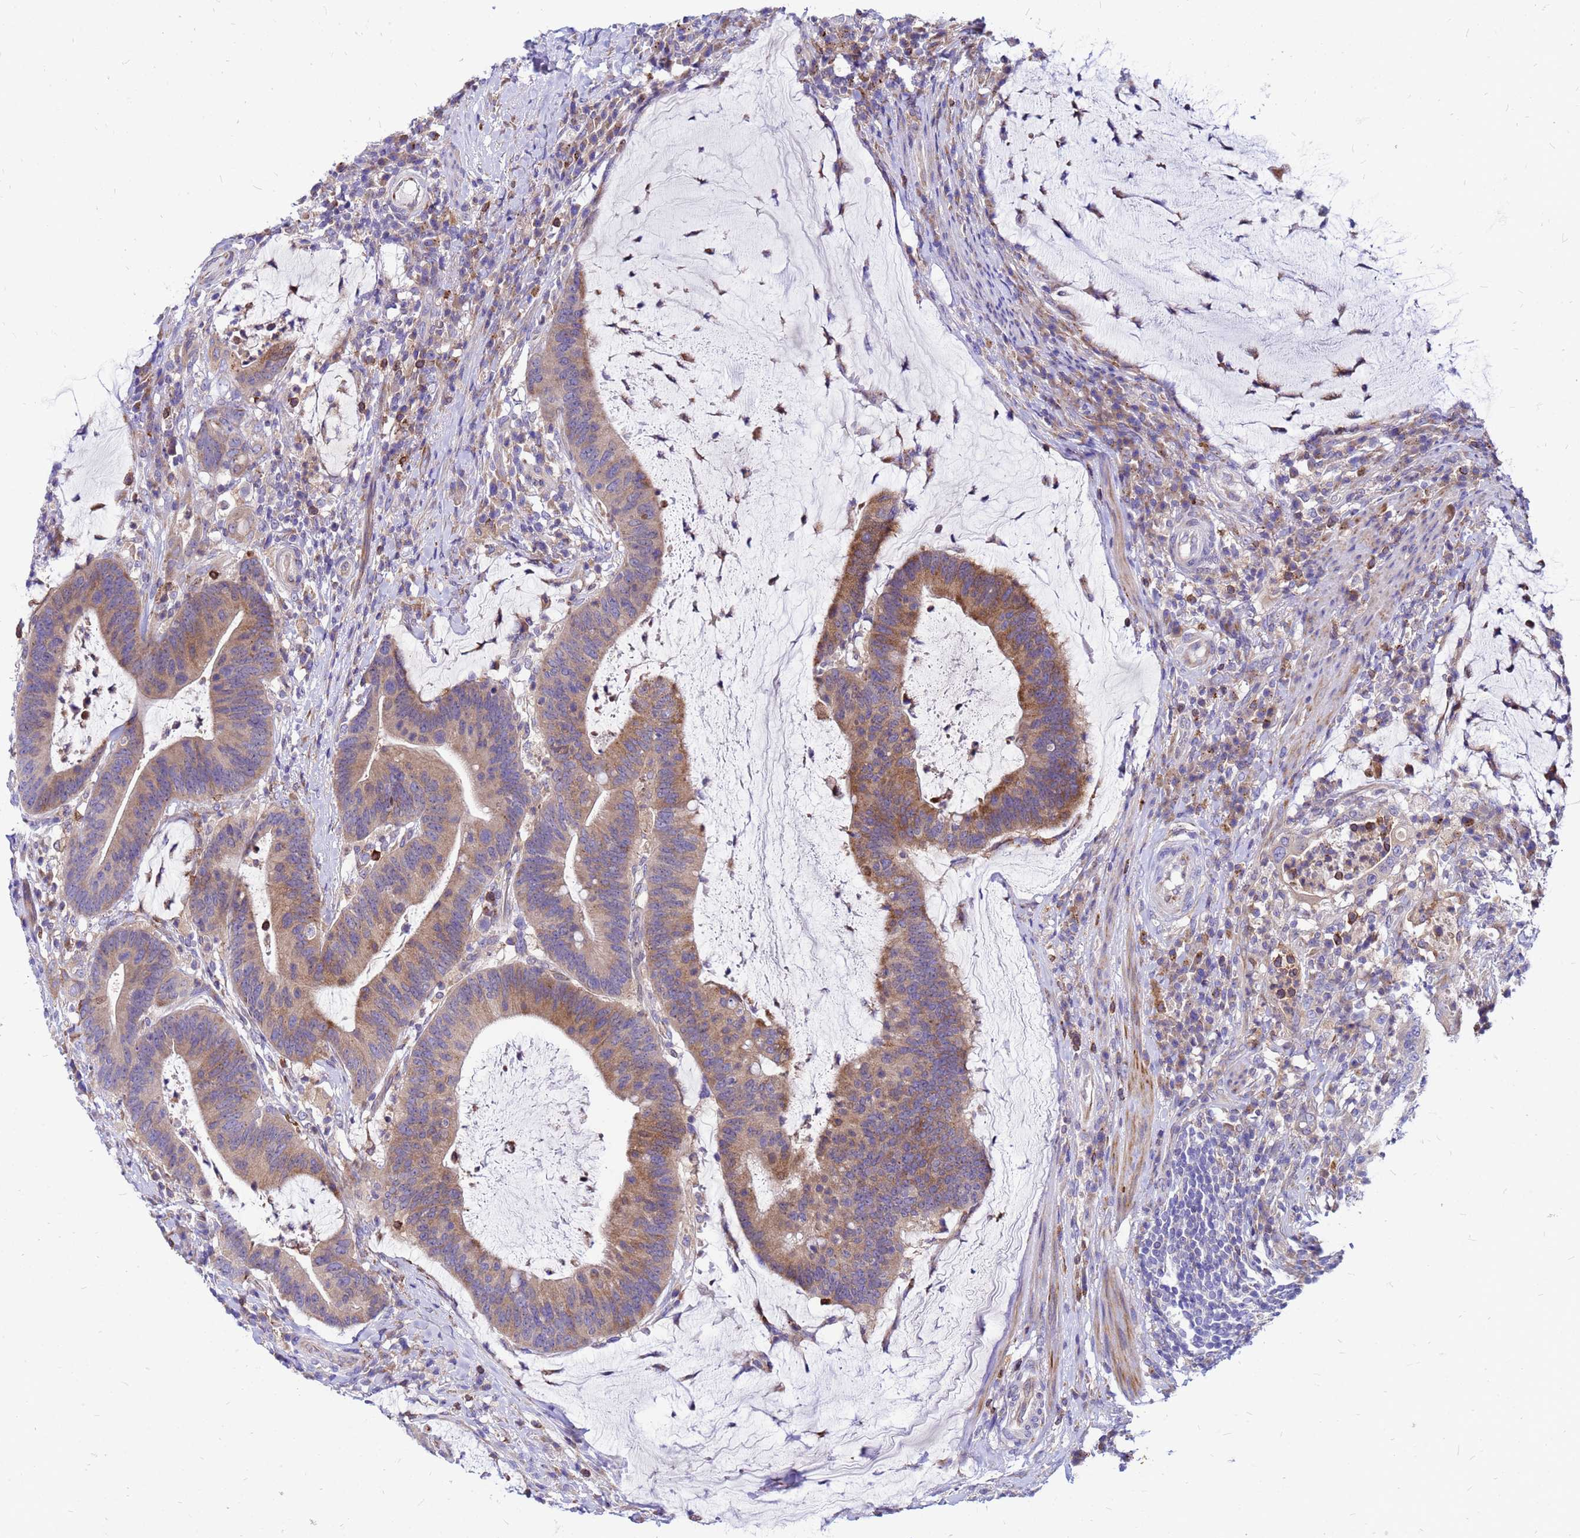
{"staining": {"intensity": "moderate", "quantity": ">75%", "location": "cytoplasmic/membranous"}, "tissue": "colorectal cancer", "cell_type": "Tumor cells", "image_type": "cancer", "snomed": [{"axis": "morphology", "description": "Adenocarcinoma, NOS"}, {"axis": "topography", "description": "Colon"}], "caption": "Immunohistochemistry of human colorectal cancer (adenocarcinoma) demonstrates medium levels of moderate cytoplasmic/membranous staining in approximately >75% of tumor cells.", "gene": "FHIP1A", "patient": {"sex": "female", "age": 66}}